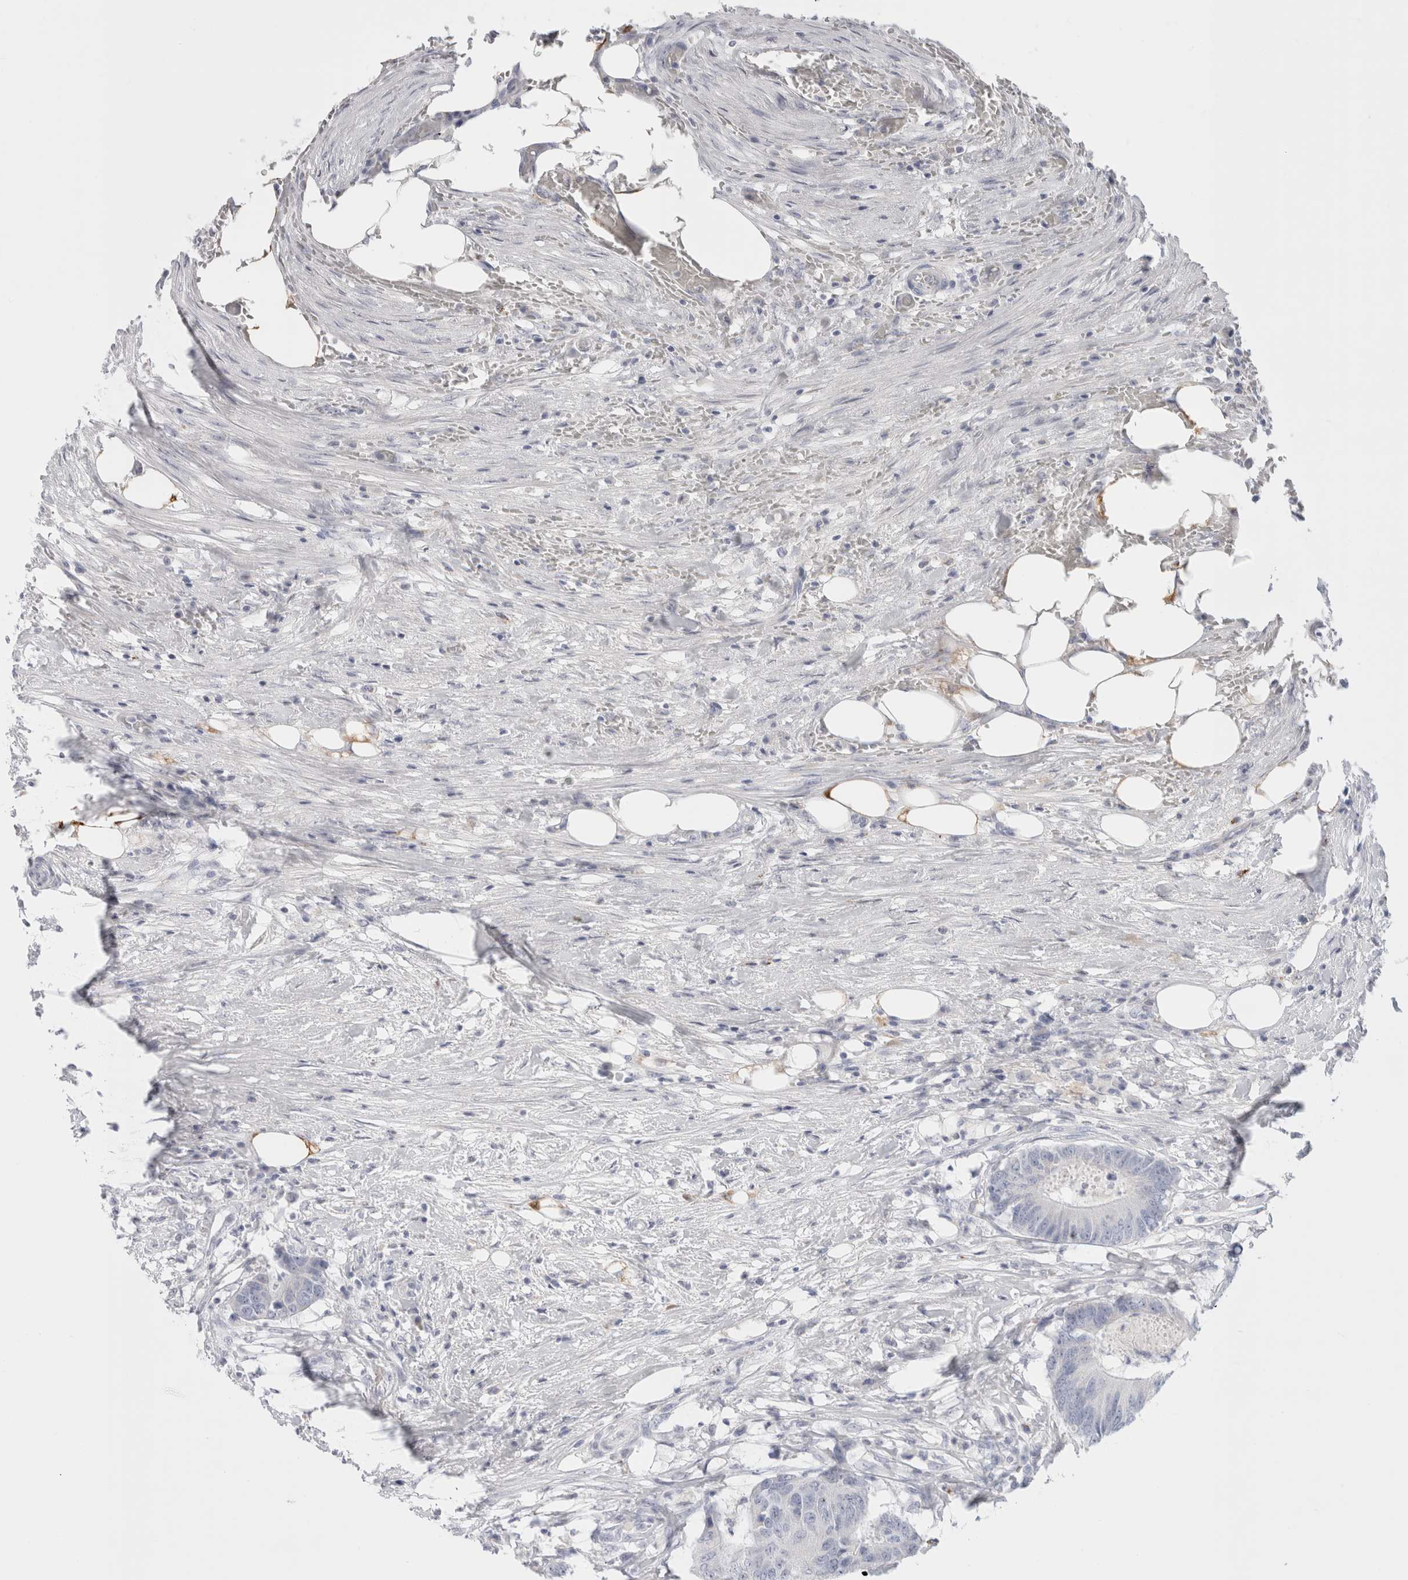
{"staining": {"intensity": "negative", "quantity": "none", "location": "none"}, "tissue": "colorectal cancer", "cell_type": "Tumor cells", "image_type": "cancer", "snomed": [{"axis": "morphology", "description": "Adenocarcinoma, NOS"}, {"axis": "topography", "description": "Colon"}], "caption": "An immunohistochemistry micrograph of colorectal cancer (adenocarcinoma) is shown. There is no staining in tumor cells of colorectal cancer (adenocarcinoma). (Immunohistochemistry, brightfield microscopy, high magnification).", "gene": "MUC15", "patient": {"sex": "male", "age": 56}}